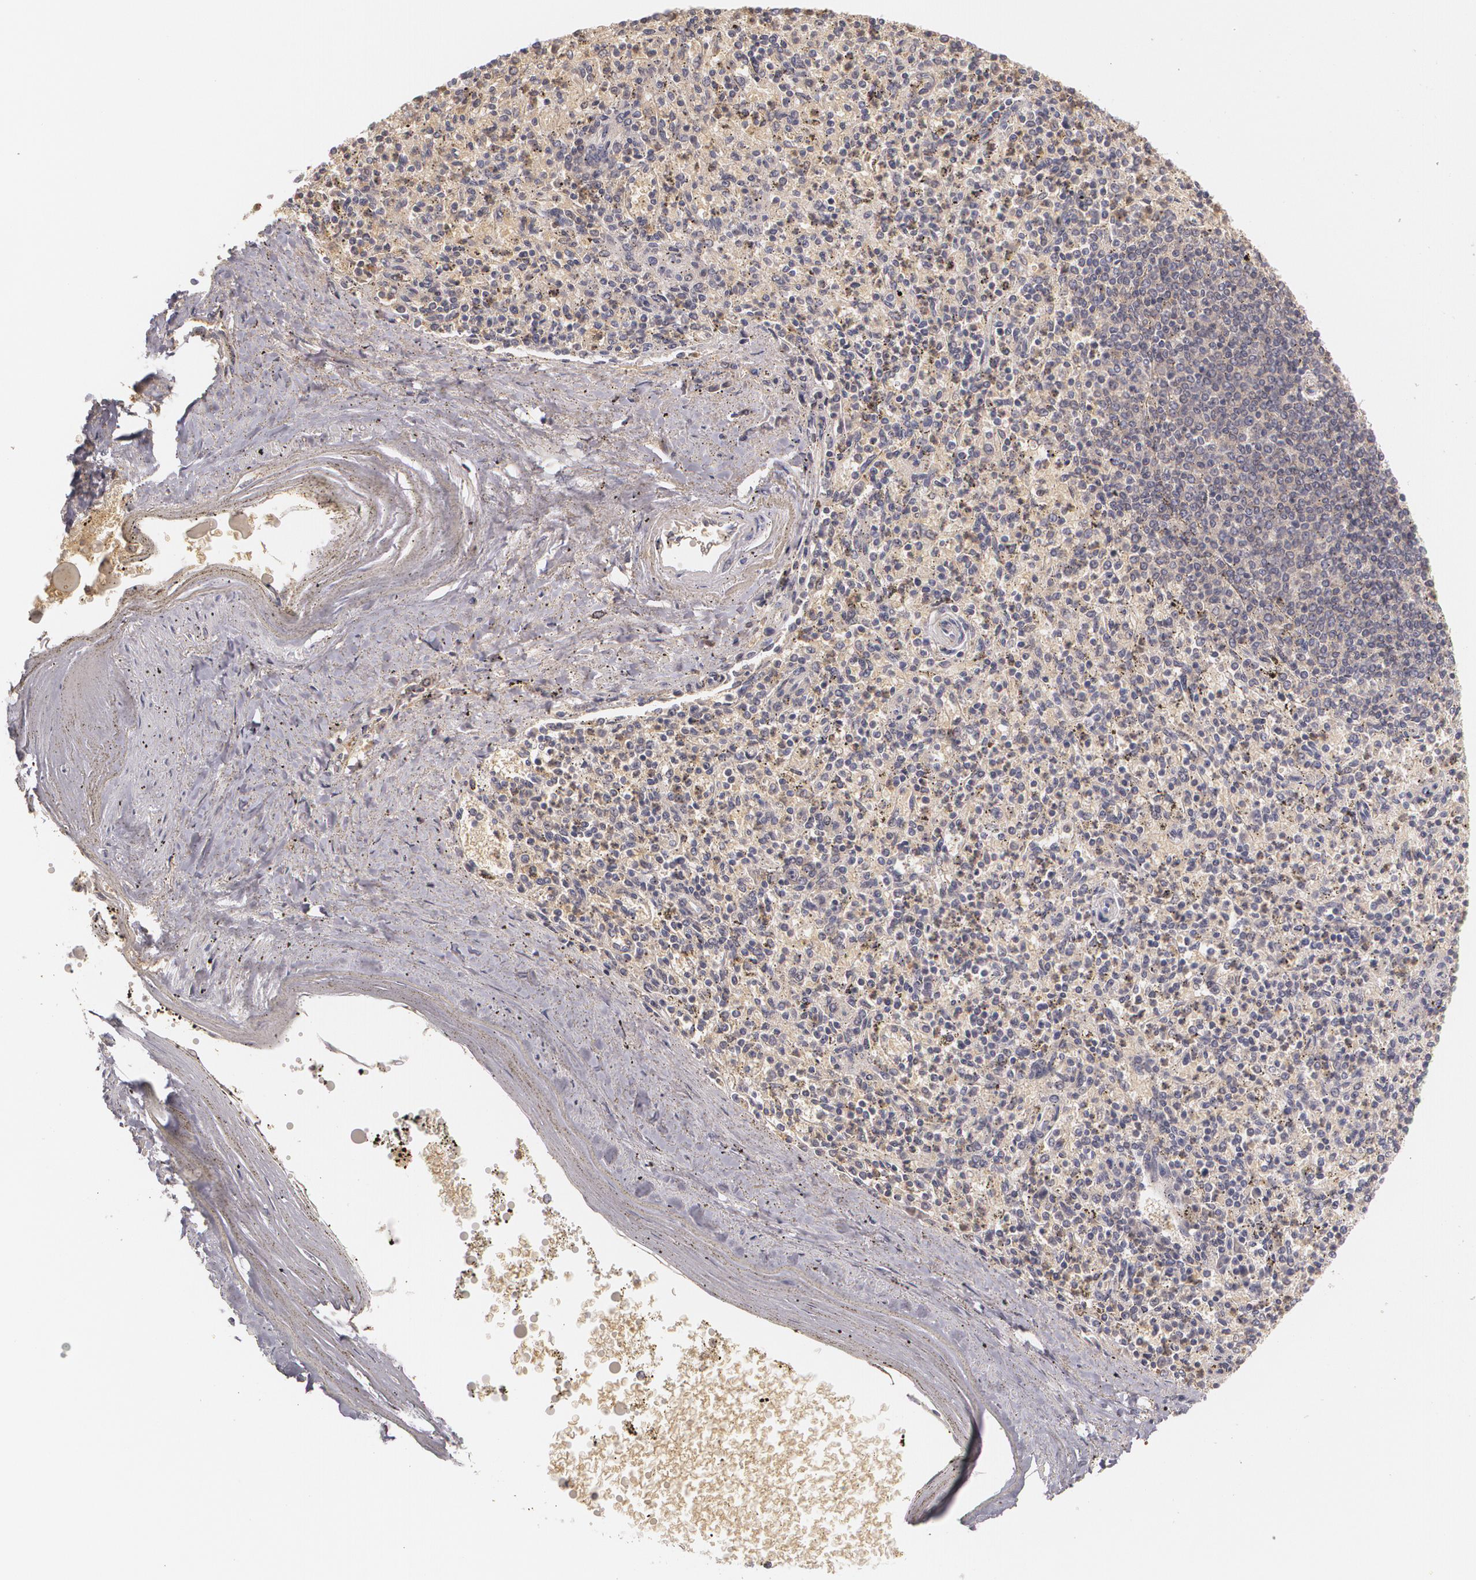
{"staining": {"intensity": "weak", "quantity": "<25%", "location": "cytoplasmic/membranous"}, "tissue": "spleen", "cell_type": "Cells in red pulp", "image_type": "normal", "snomed": [{"axis": "morphology", "description": "Normal tissue, NOS"}, {"axis": "topography", "description": "Spleen"}], "caption": "Immunohistochemical staining of normal spleen reveals no significant staining in cells in red pulp. (Stains: DAB immunohistochemistry with hematoxylin counter stain, Microscopy: brightfield microscopy at high magnification).", "gene": "LRG1", "patient": {"sex": "male", "age": 72}}